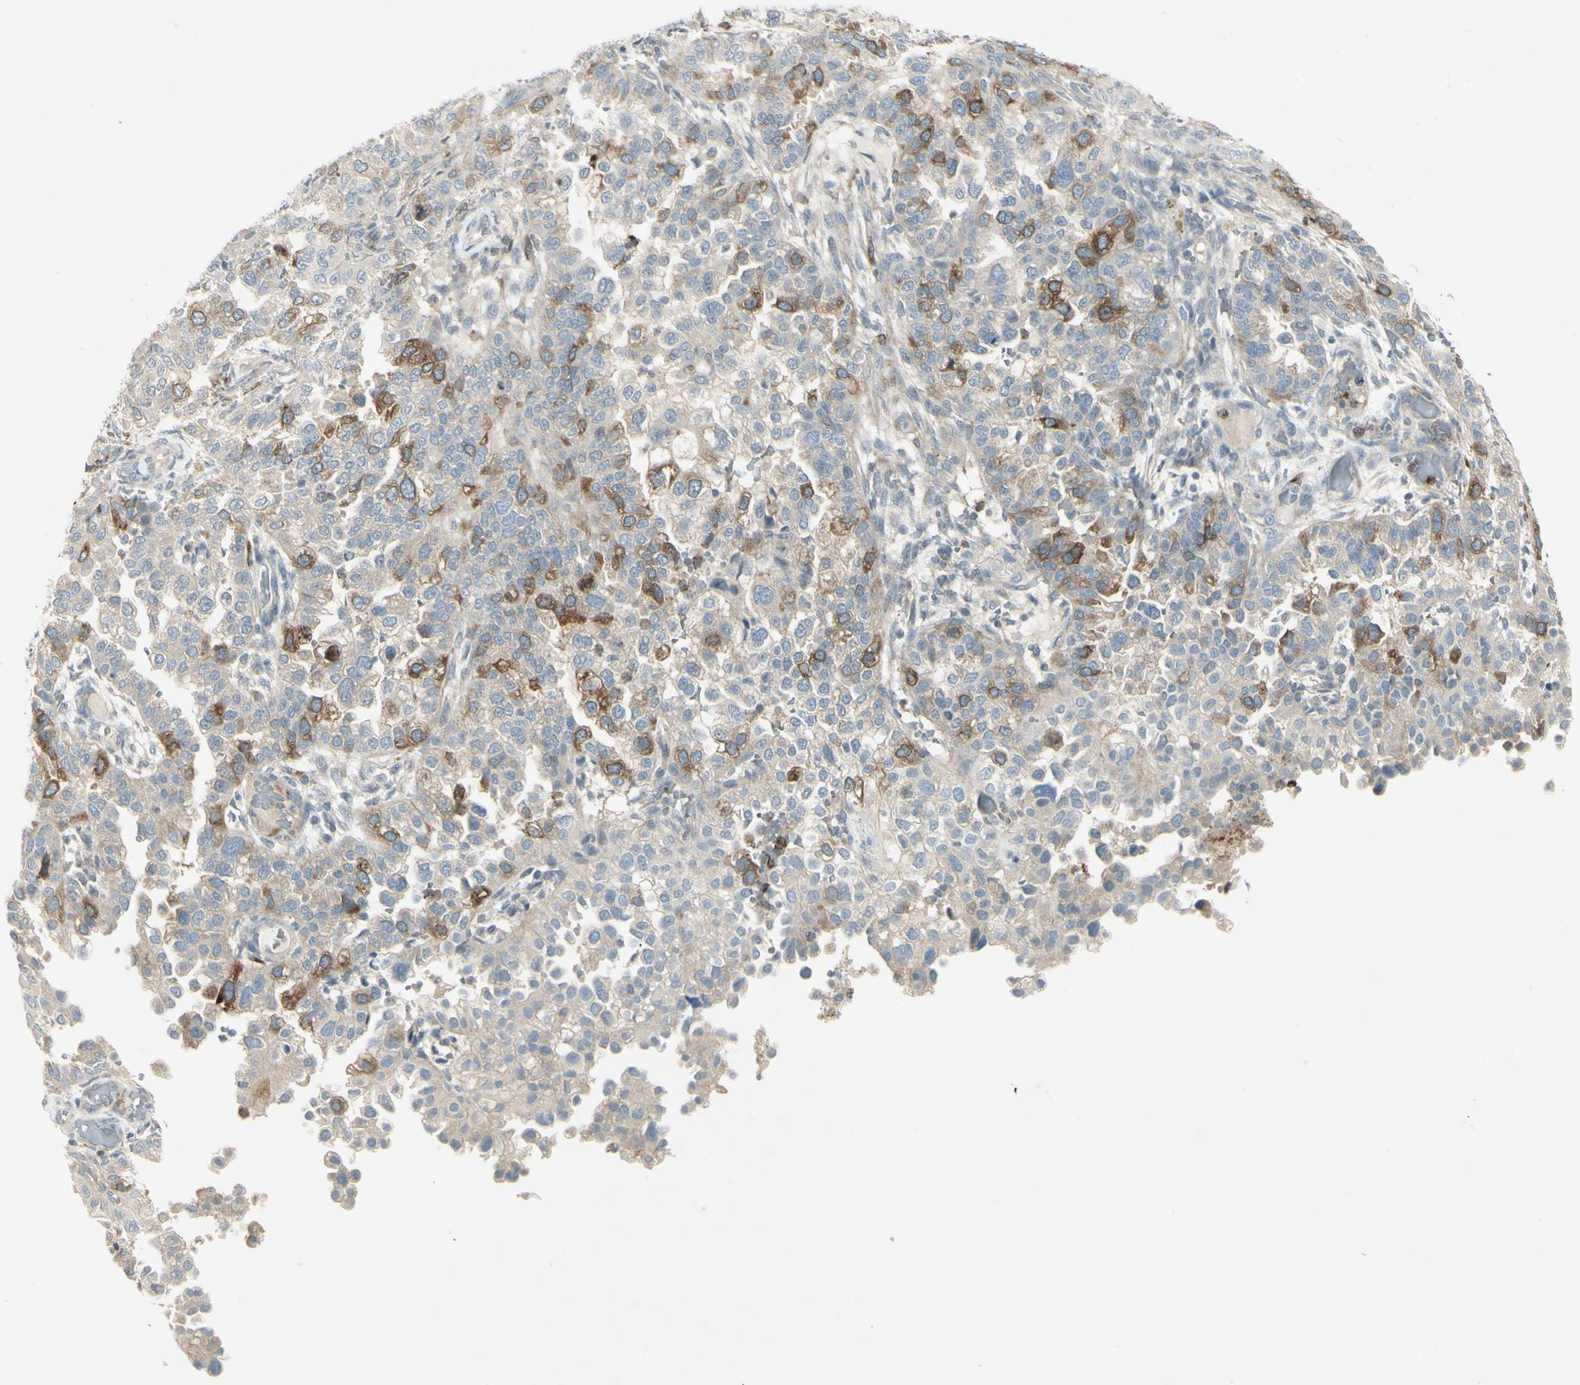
{"staining": {"intensity": "strong", "quantity": "<25%", "location": "cytoplasmic/membranous"}, "tissue": "endometrial cancer", "cell_type": "Tumor cells", "image_type": "cancer", "snomed": [{"axis": "morphology", "description": "Adenocarcinoma, NOS"}, {"axis": "topography", "description": "Endometrium"}], "caption": "IHC (DAB (3,3'-diaminobenzidine)) staining of human endometrial cancer (adenocarcinoma) demonstrates strong cytoplasmic/membranous protein expression in approximately <25% of tumor cells.", "gene": "CCNB2", "patient": {"sex": "female", "age": 85}}